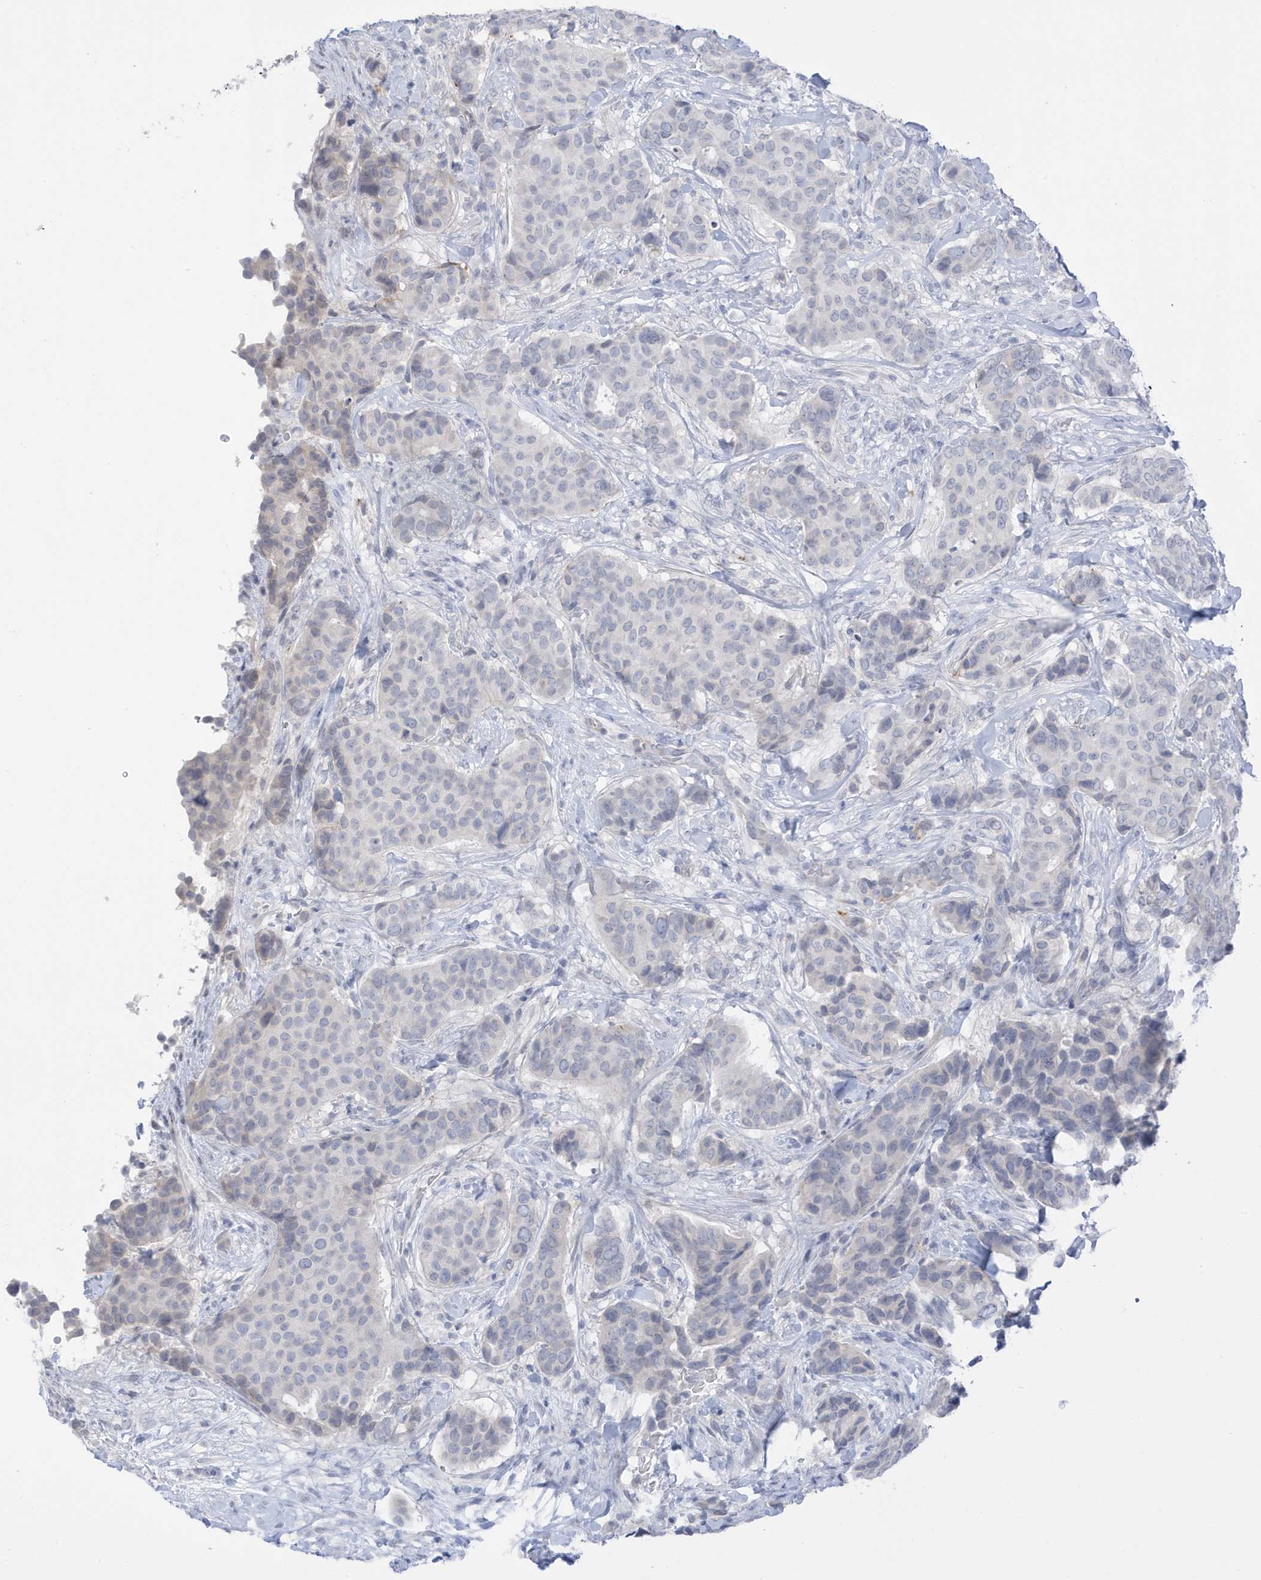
{"staining": {"intensity": "negative", "quantity": "none", "location": "none"}, "tissue": "breast cancer", "cell_type": "Tumor cells", "image_type": "cancer", "snomed": [{"axis": "morphology", "description": "Duct carcinoma"}, {"axis": "topography", "description": "Breast"}], "caption": "Tumor cells are negative for protein expression in human intraductal carcinoma (breast).", "gene": "PERM1", "patient": {"sex": "female", "age": 75}}